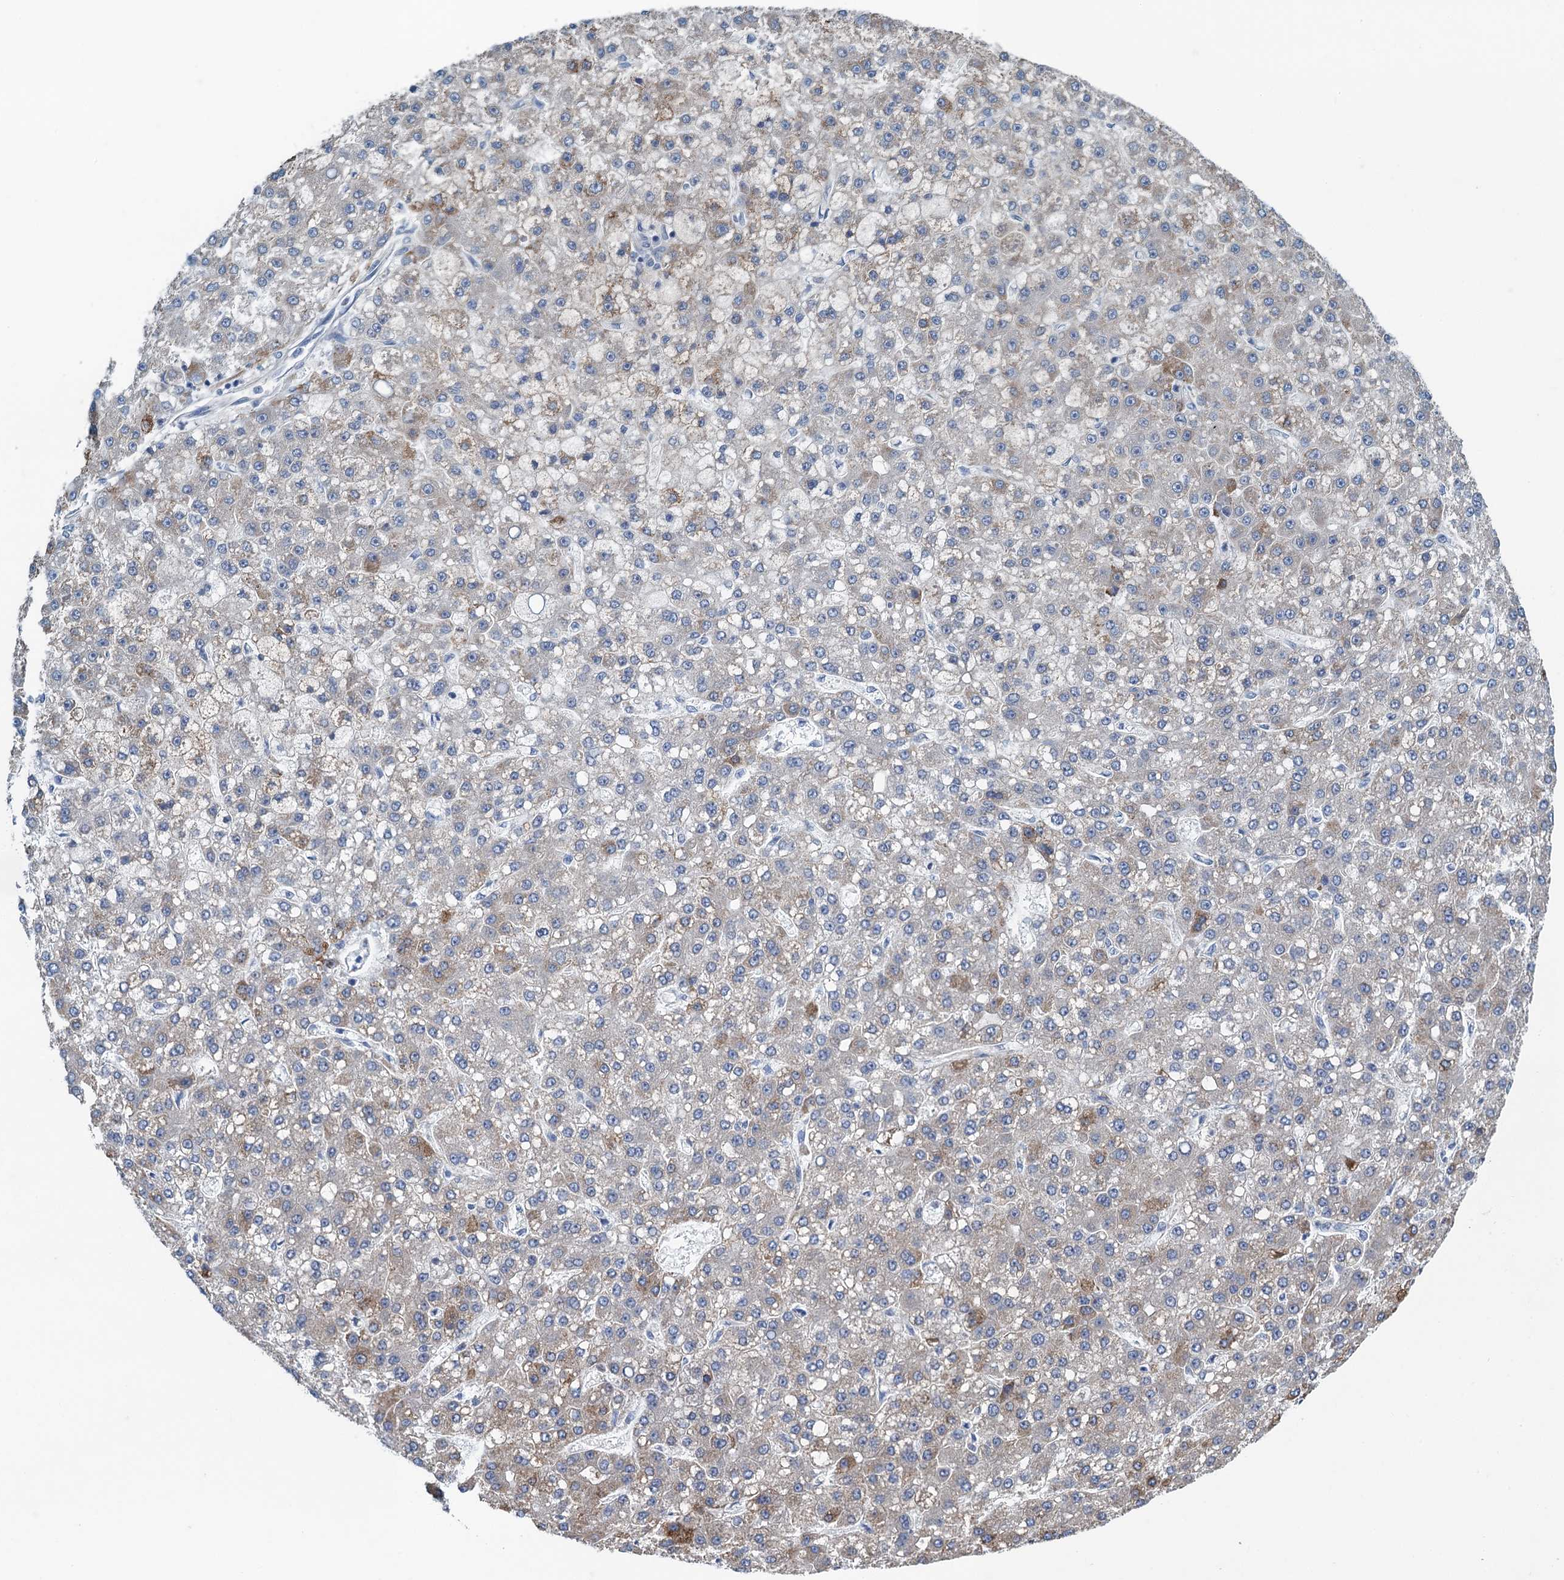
{"staining": {"intensity": "weak", "quantity": "25%-75%", "location": "cytoplasmic/membranous"}, "tissue": "liver cancer", "cell_type": "Tumor cells", "image_type": "cancer", "snomed": [{"axis": "morphology", "description": "Carcinoma, Hepatocellular, NOS"}, {"axis": "topography", "description": "Liver"}], "caption": "High-magnification brightfield microscopy of liver hepatocellular carcinoma stained with DAB (3,3'-diaminobenzidine) (brown) and counterstained with hematoxylin (blue). tumor cells exhibit weak cytoplasmic/membranous expression is appreciated in about25%-75% of cells.", "gene": "C10orf88", "patient": {"sex": "male", "age": 67}}